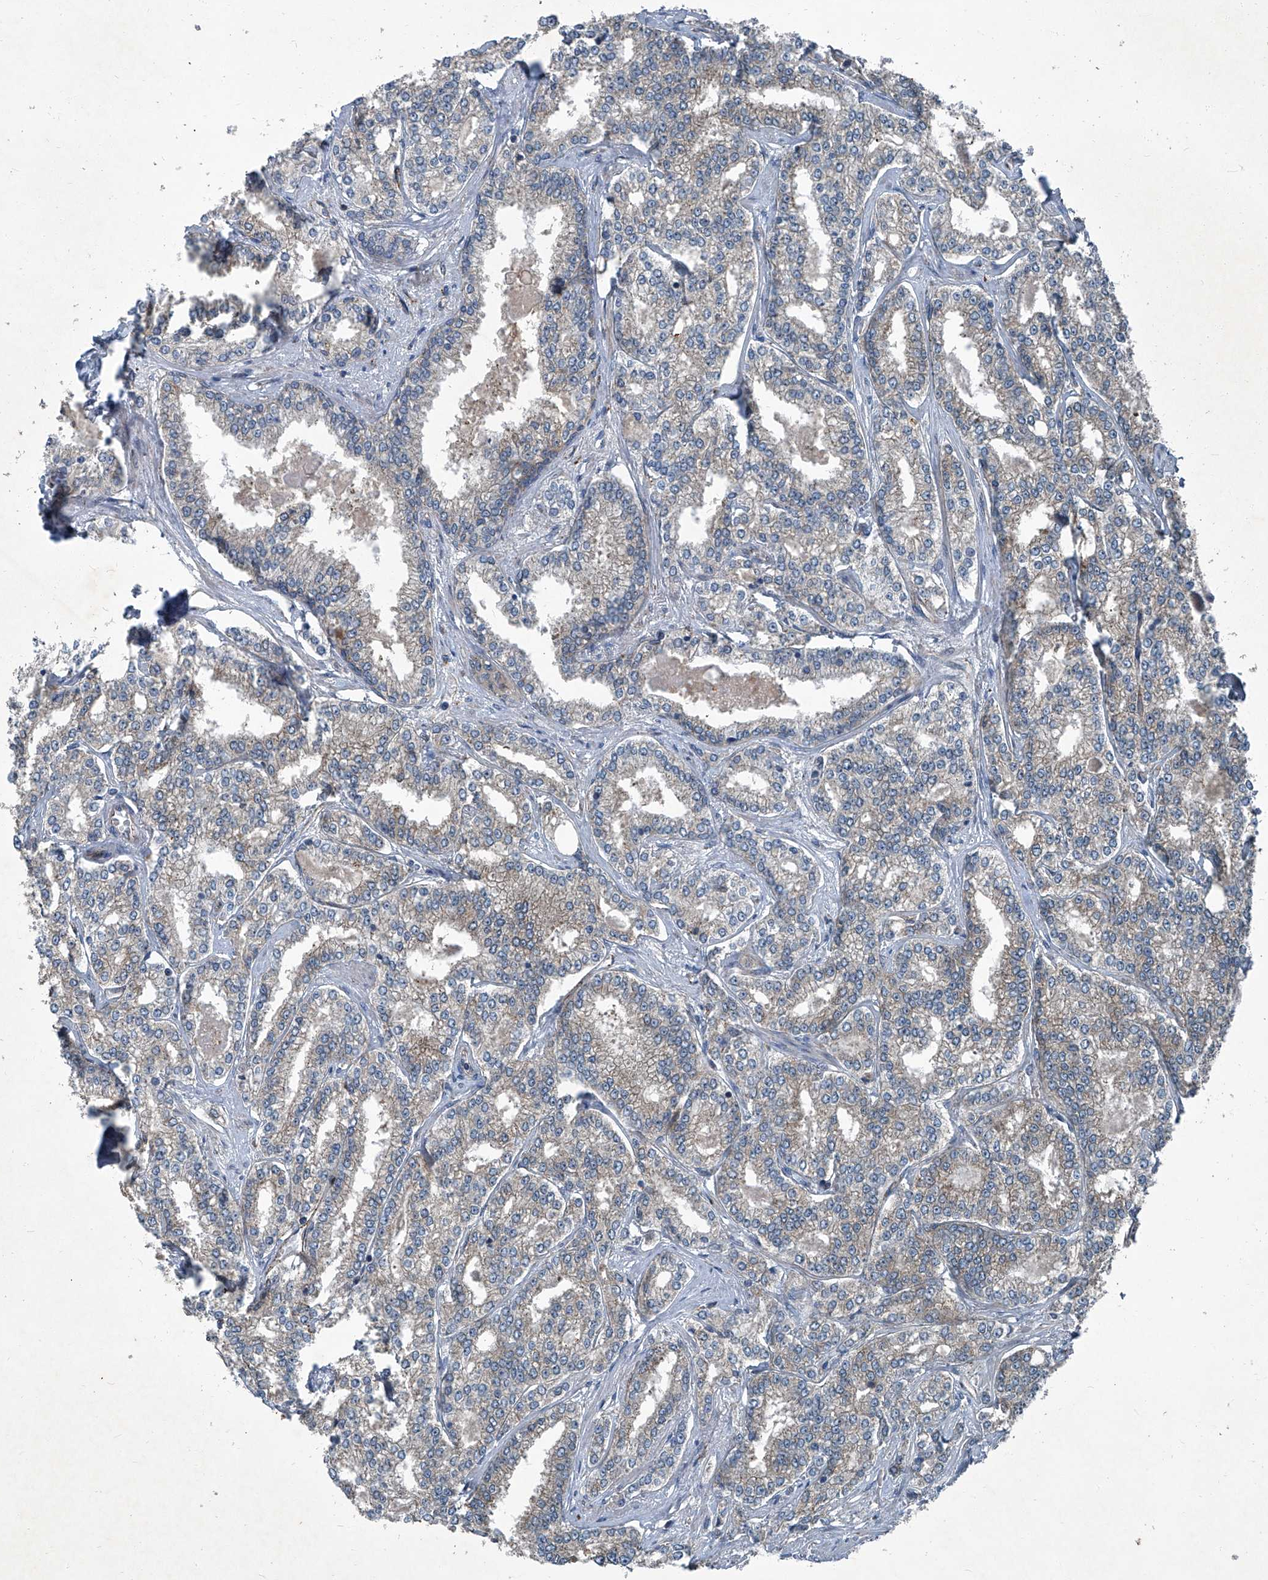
{"staining": {"intensity": "weak", "quantity": "<25%", "location": "cytoplasmic/membranous"}, "tissue": "prostate cancer", "cell_type": "Tumor cells", "image_type": "cancer", "snomed": [{"axis": "morphology", "description": "Normal tissue, NOS"}, {"axis": "morphology", "description": "Adenocarcinoma, High grade"}, {"axis": "topography", "description": "Prostate"}], "caption": "Image shows no protein expression in tumor cells of adenocarcinoma (high-grade) (prostate) tissue.", "gene": "SENP2", "patient": {"sex": "male", "age": 83}}